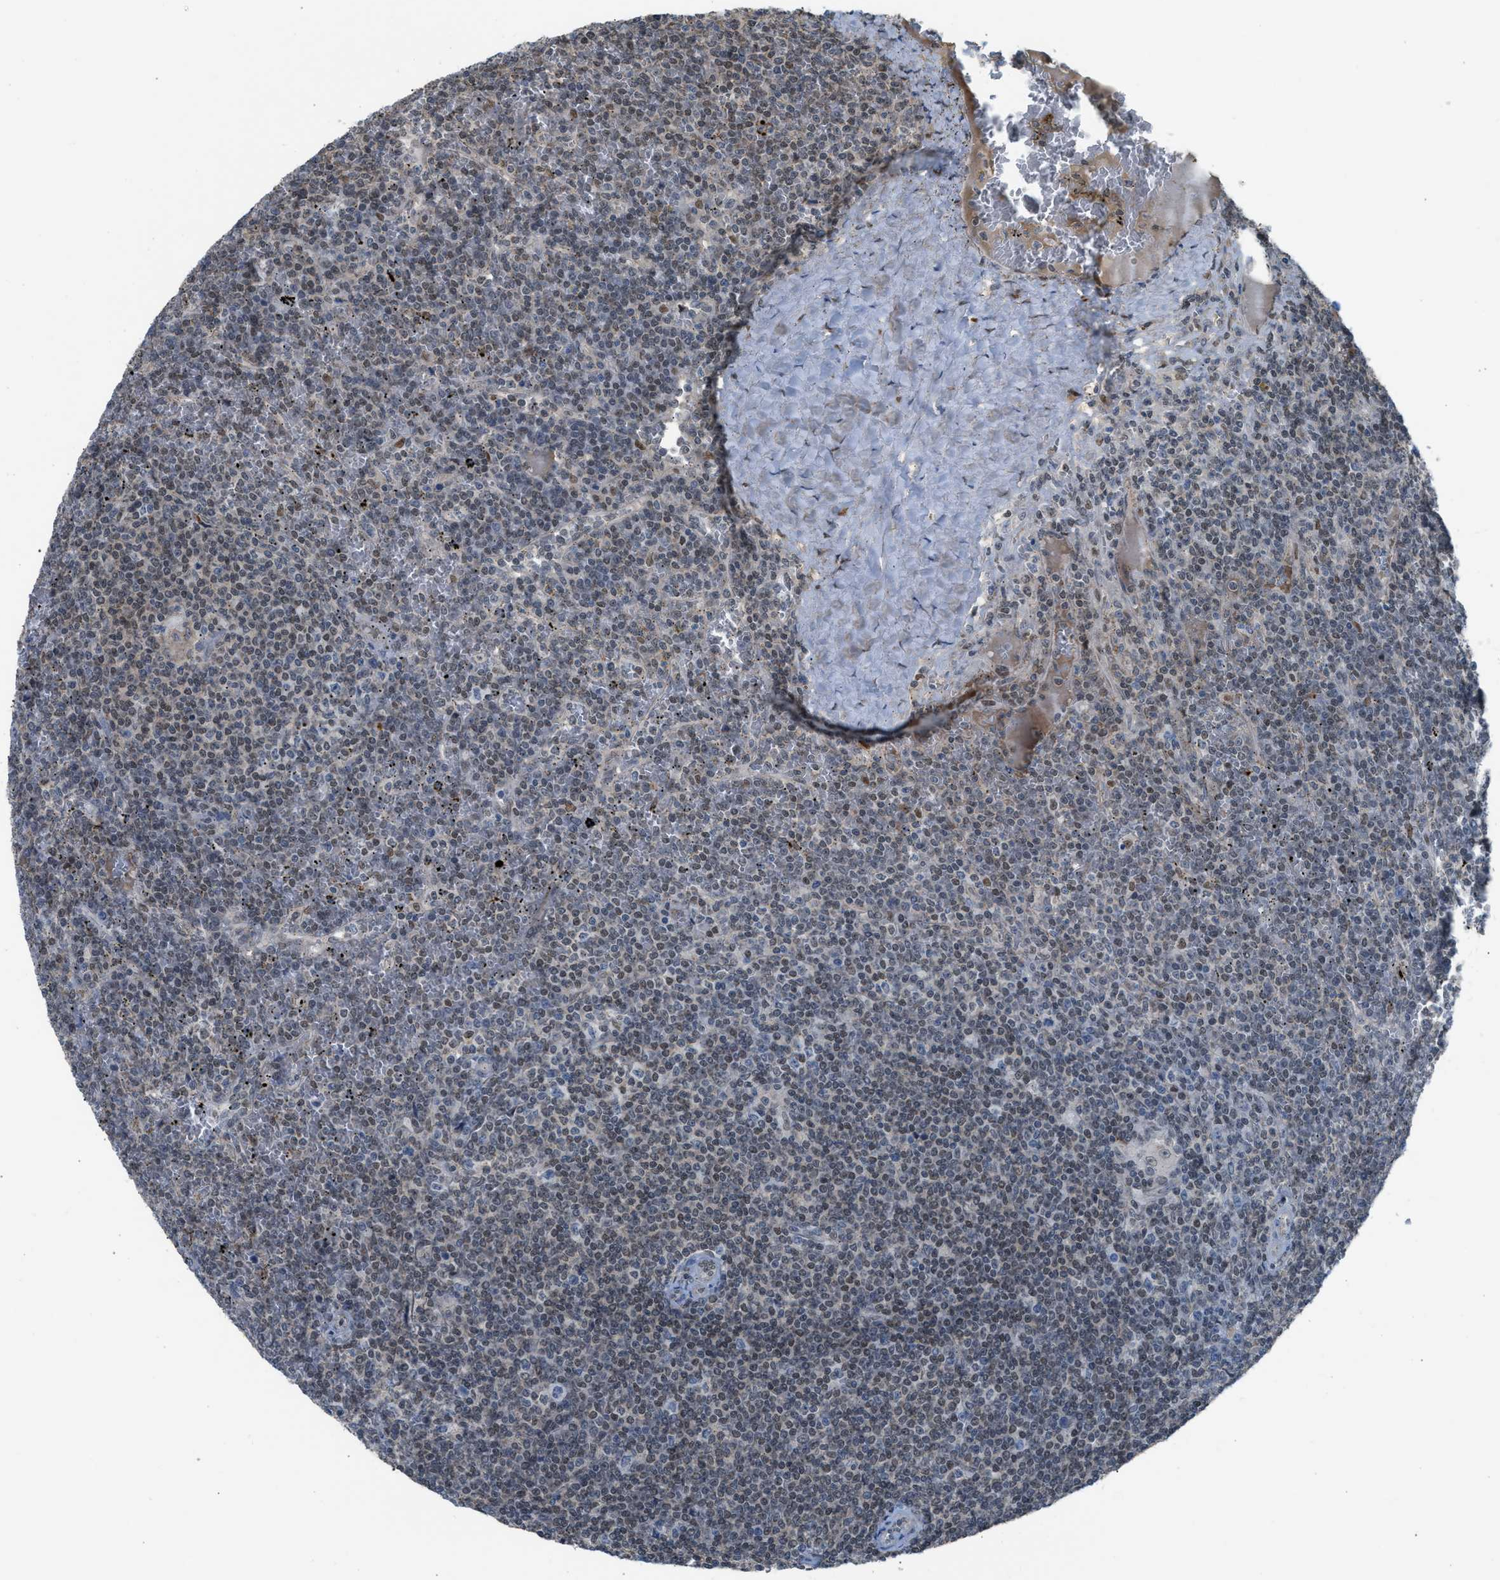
{"staining": {"intensity": "weak", "quantity": "25%-75%", "location": "nuclear"}, "tissue": "lymphoma", "cell_type": "Tumor cells", "image_type": "cancer", "snomed": [{"axis": "morphology", "description": "Malignant lymphoma, non-Hodgkin's type, Low grade"}, {"axis": "topography", "description": "Spleen"}], "caption": "A brown stain highlights weak nuclear expression of a protein in malignant lymphoma, non-Hodgkin's type (low-grade) tumor cells.", "gene": "CRTC1", "patient": {"sex": "female", "age": 19}}